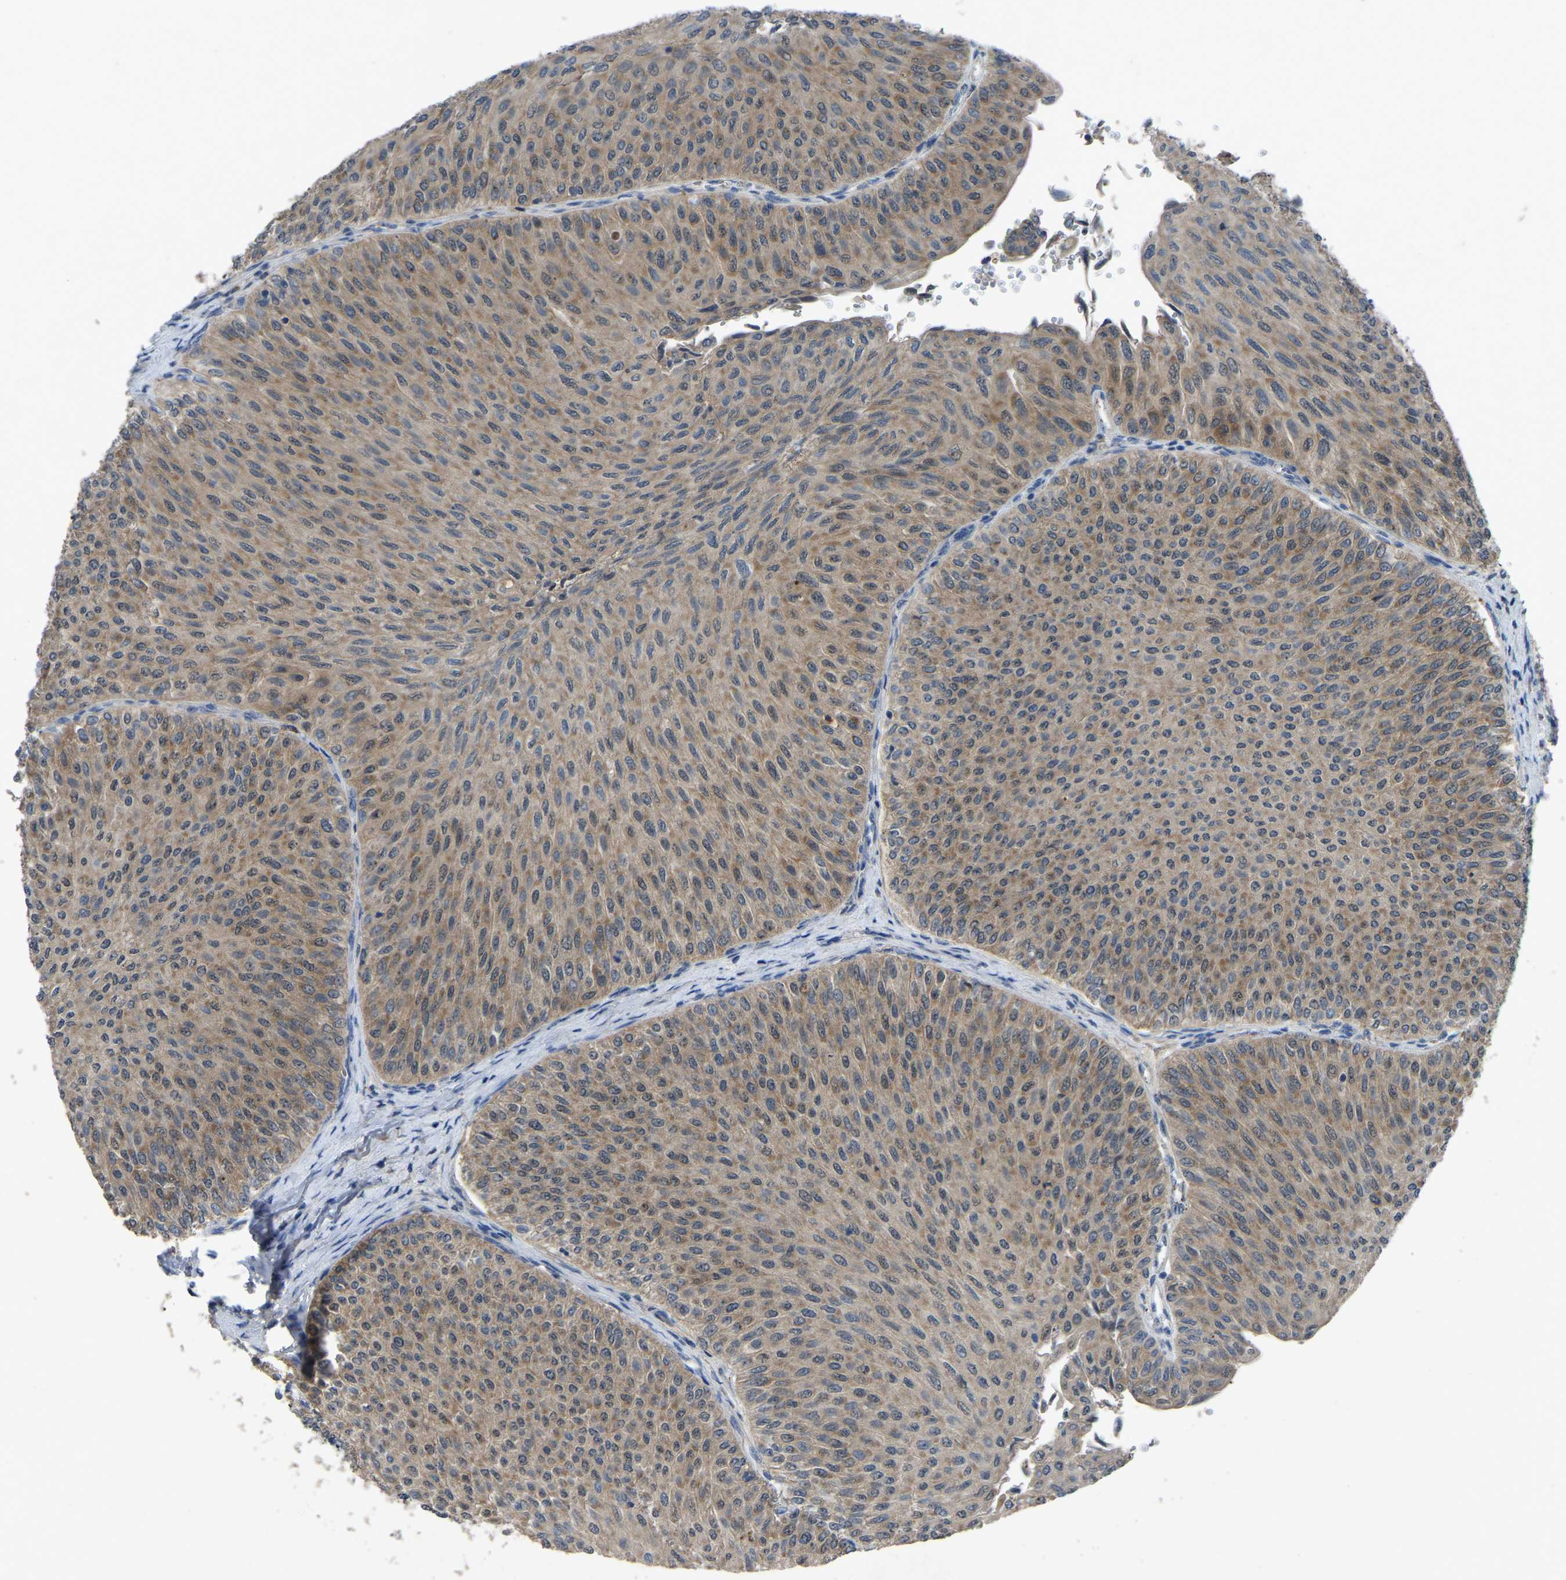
{"staining": {"intensity": "moderate", "quantity": ">75%", "location": "cytoplasmic/membranous"}, "tissue": "urothelial cancer", "cell_type": "Tumor cells", "image_type": "cancer", "snomed": [{"axis": "morphology", "description": "Urothelial carcinoma, Low grade"}, {"axis": "topography", "description": "Urinary bladder"}], "caption": "This histopathology image demonstrates immunohistochemistry staining of low-grade urothelial carcinoma, with medium moderate cytoplasmic/membranous expression in about >75% of tumor cells.", "gene": "FHIT", "patient": {"sex": "male", "age": 78}}